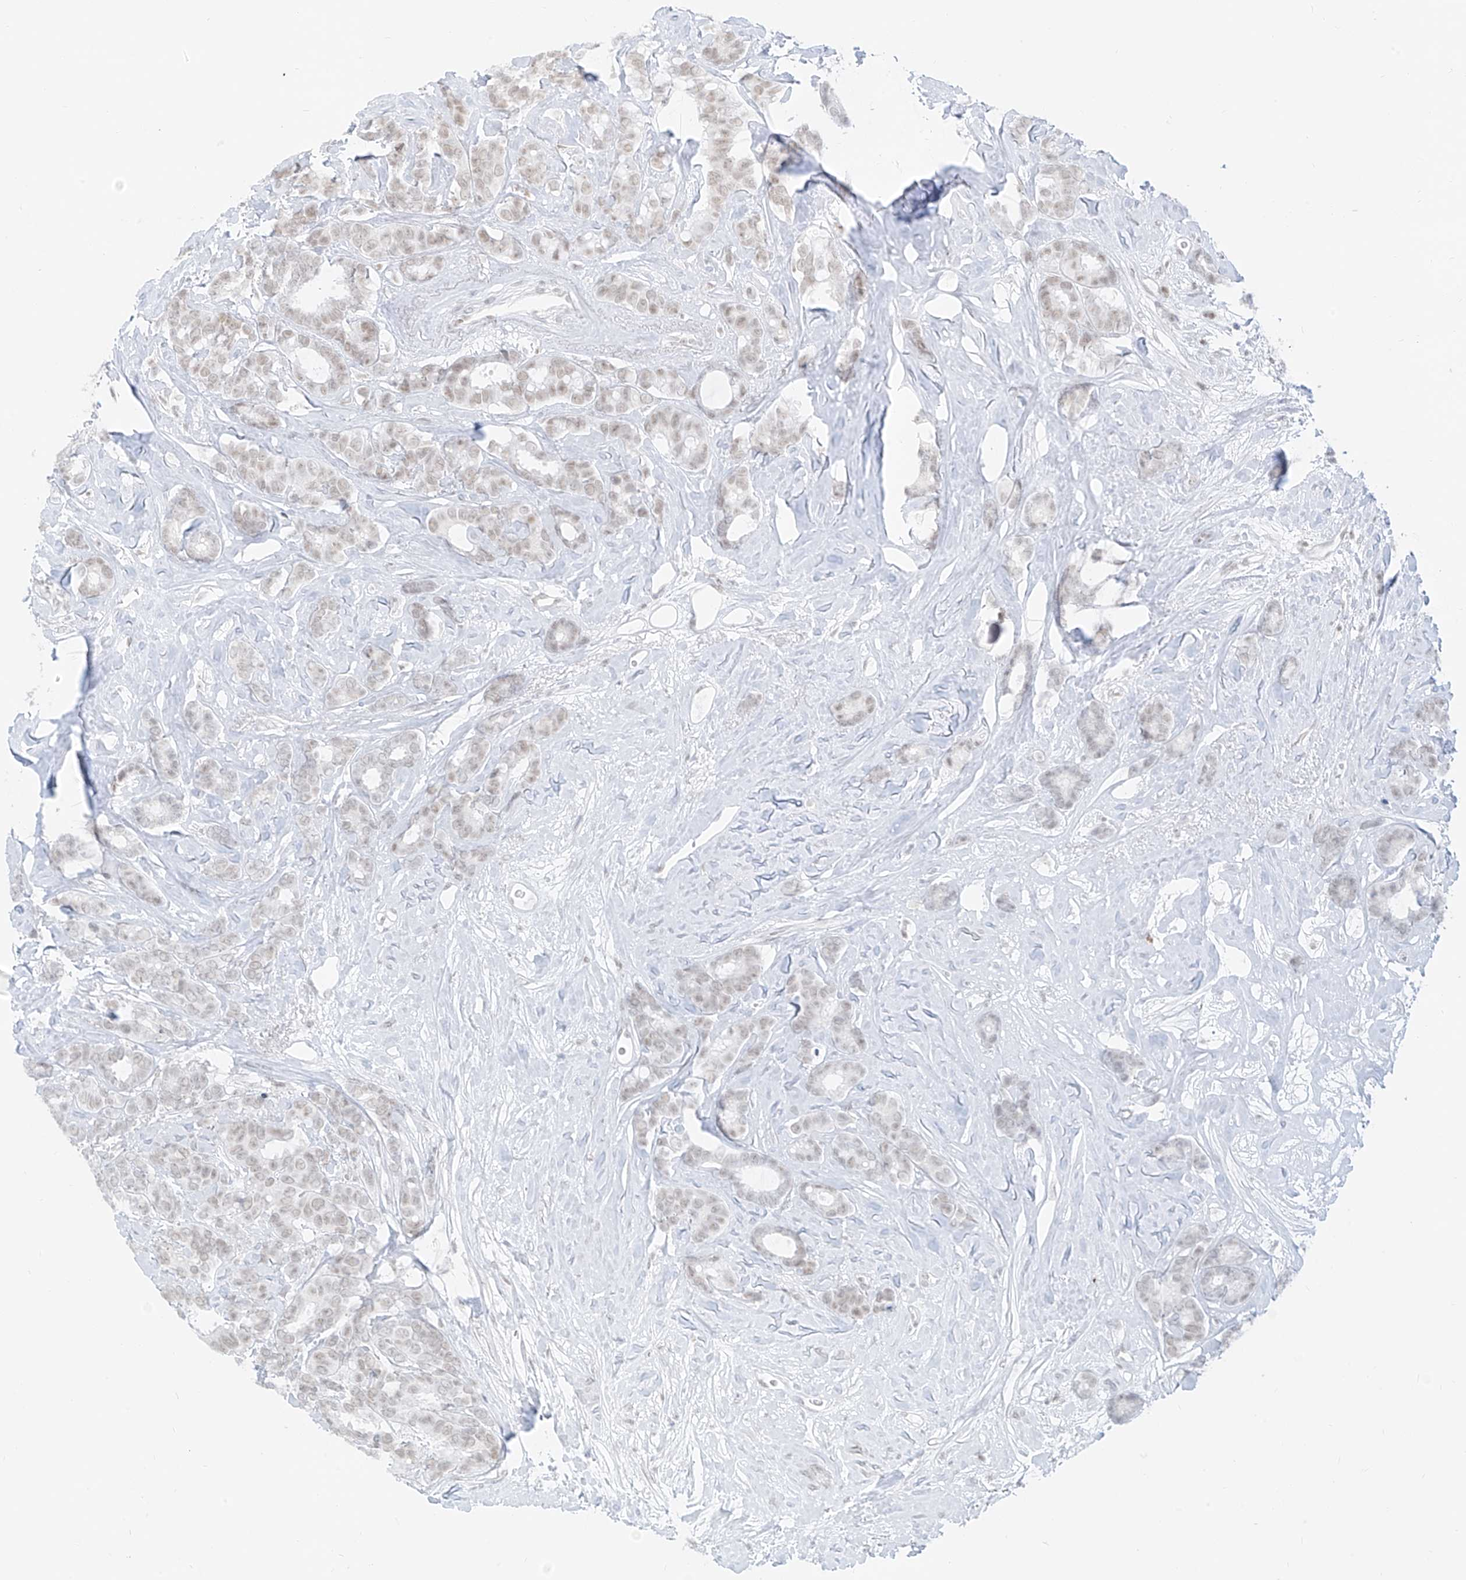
{"staining": {"intensity": "negative", "quantity": "none", "location": "none"}, "tissue": "breast cancer", "cell_type": "Tumor cells", "image_type": "cancer", "snomed": [{"axis": "morphology", "description": "Duct carcinoma"}, {"axis": "topography", "description": "Breast"}], "caption": "Breast cancer (intraductal carcinoma) was stained to show a protein in brown. There is no significant positivity in tumor cells.", "gene": "SUPT5H", "patient": {"sex": "female", "age": 87}}